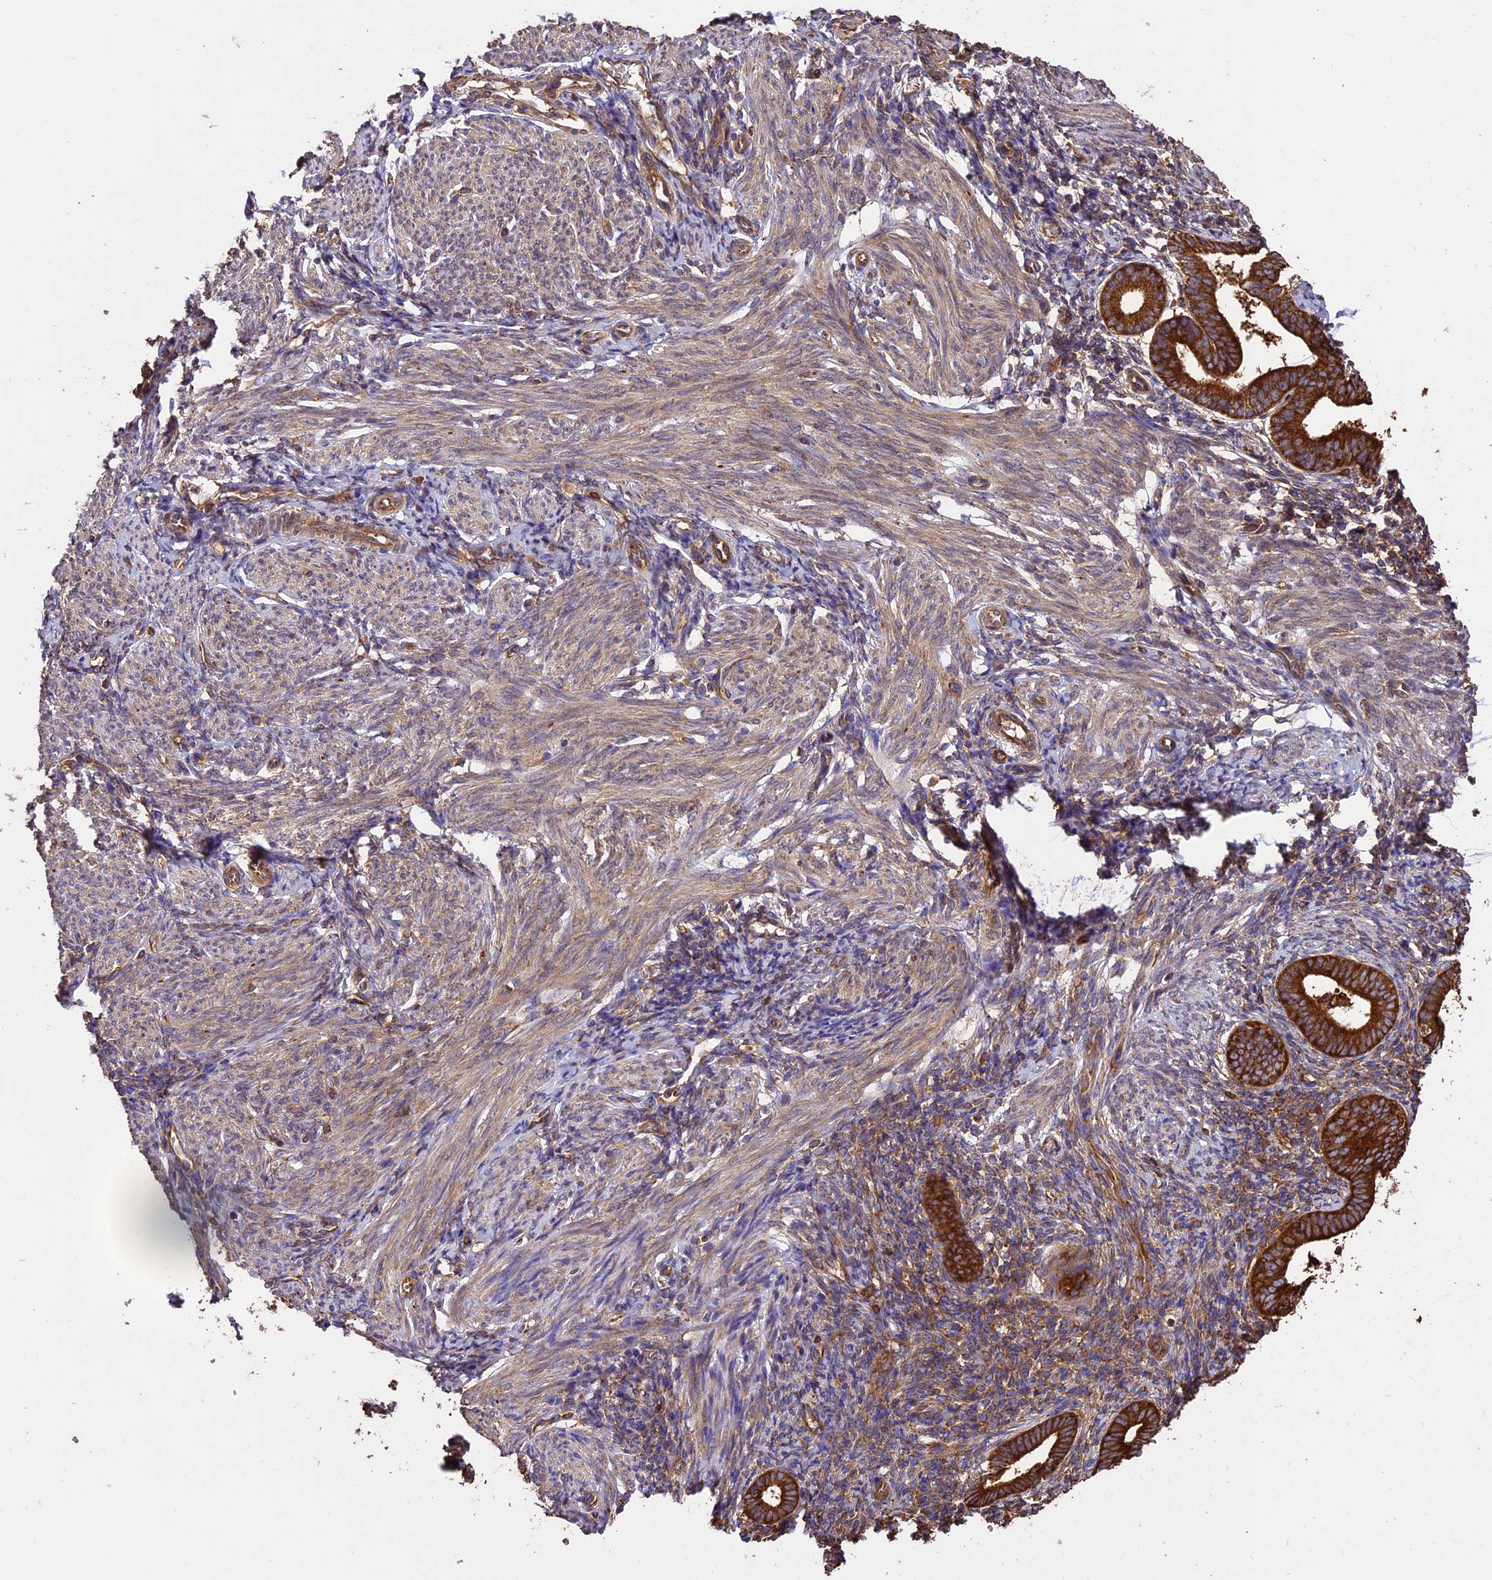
{"staining": {"intensity": "strong", "quantity": ">75%", "location": "cytoplasmic/membranous"}, "tissue": "endometrium", "cell_type": "Cells in endometrial stroma", "image_type": "normal", "snomed": [{"axis": "morphology", "description": "Normal tissue, NOS"}, {"axis": "morphology", "description": "Adenocarcinoma, NOS"}, {"axis": "topography", "description": "Endometrium"}], "caption": "Strong cytoplasmic/membranous expression for a protein is seen in approximately >75% of cells in endometrial stroma of benign endometrium using IHC.", "gene": "KARS1", "patient": {"sex": "female", "age": 57}}